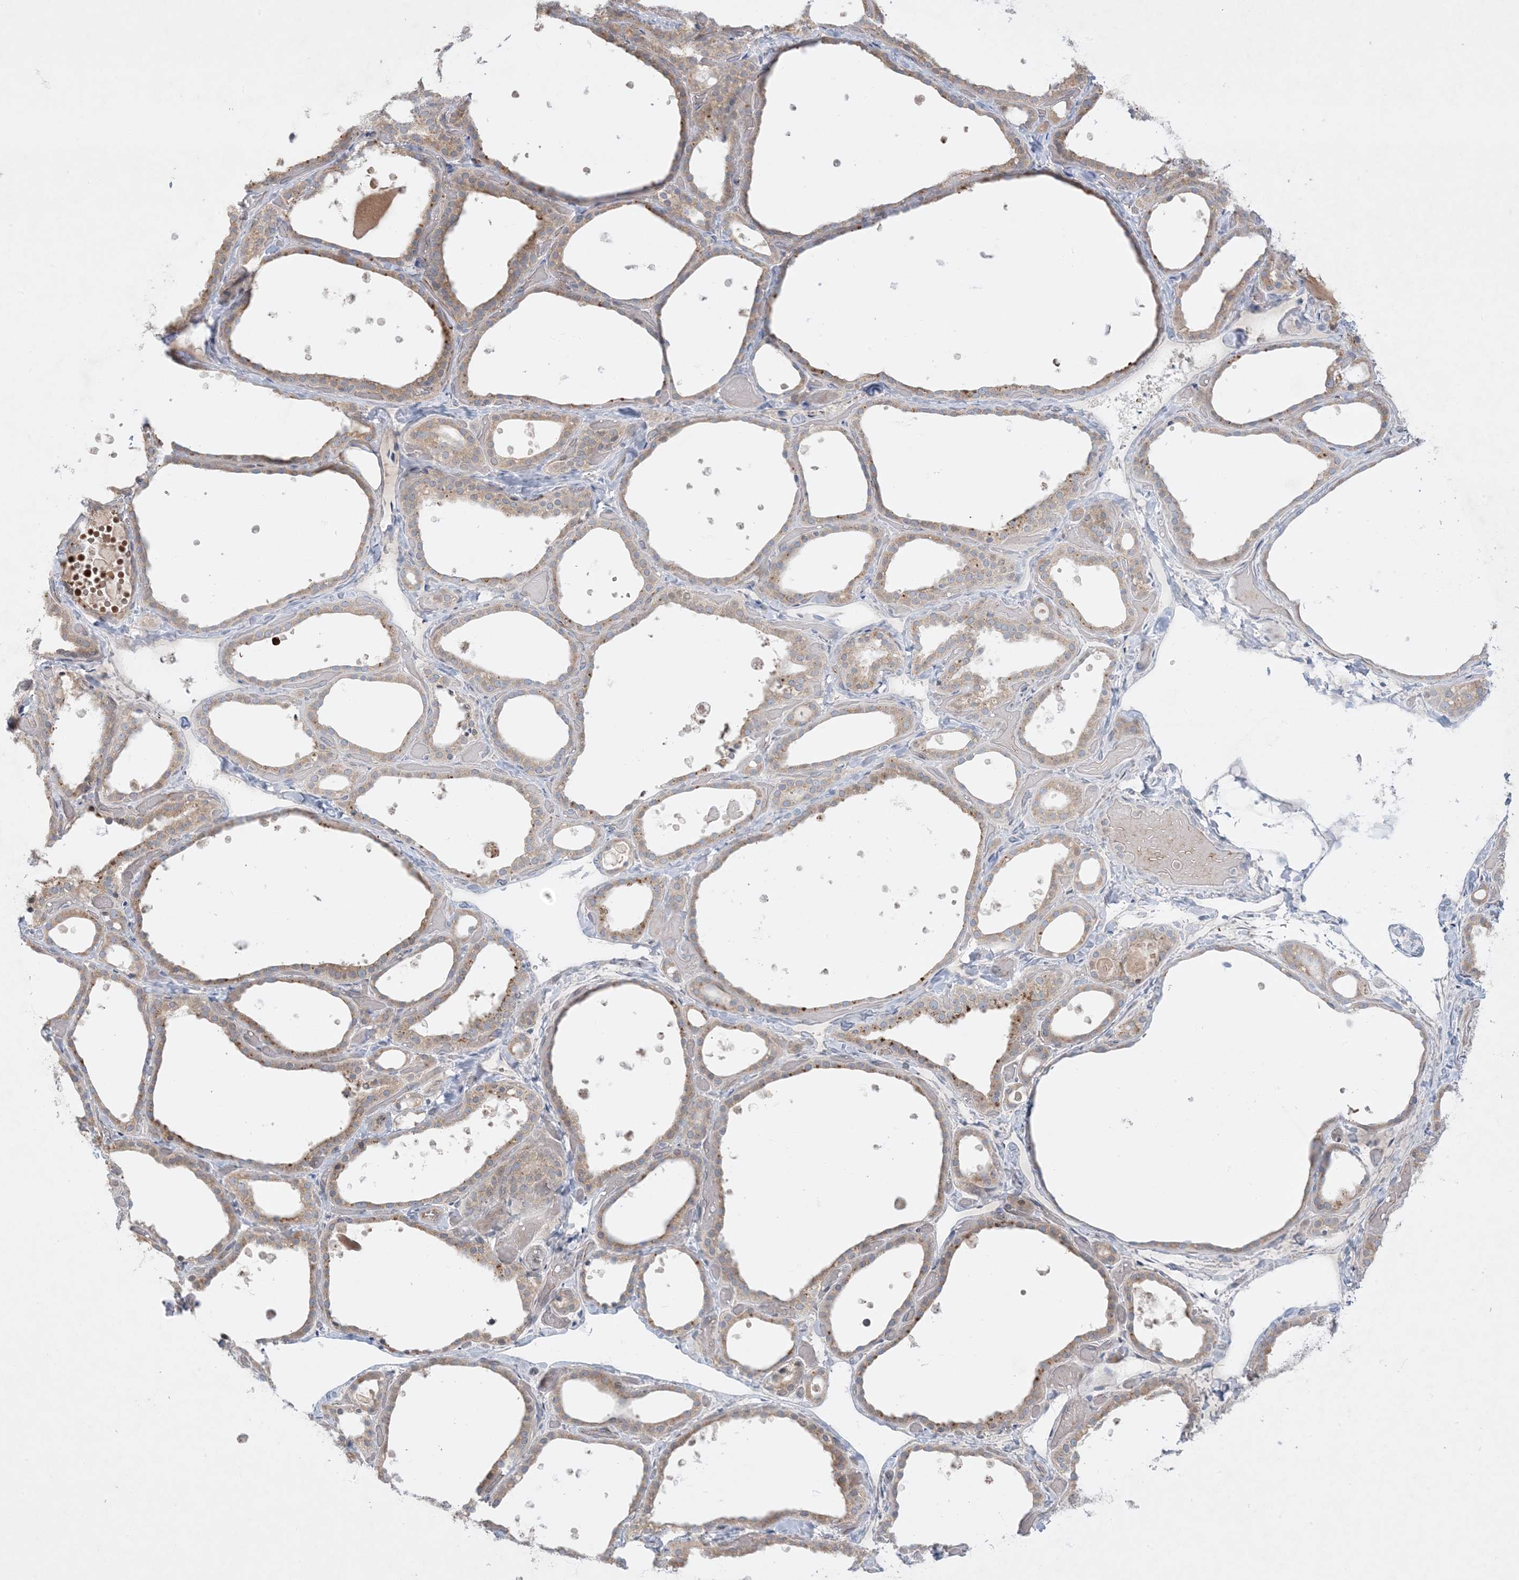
{"staining": {"intensity": "weak", "quantity": ">75%", "location": "cytoplasmic/membranous"}, "tissue": "thyroid gland", "cell_type": "Glandular cells", "image_type": "normal", "snomed": [{"axis": "morphology", "description": "Normal tissue, NOS"}, {"axis": "topography", "description": "Thyroid gland"}], "caption": "Weak cytoplasmic/membranous protein expression is appreciated in about >75% of glandular cells in thyroid gland.", "gene": "MMGT1", "patient": {"sex": "female", "age": 44}}